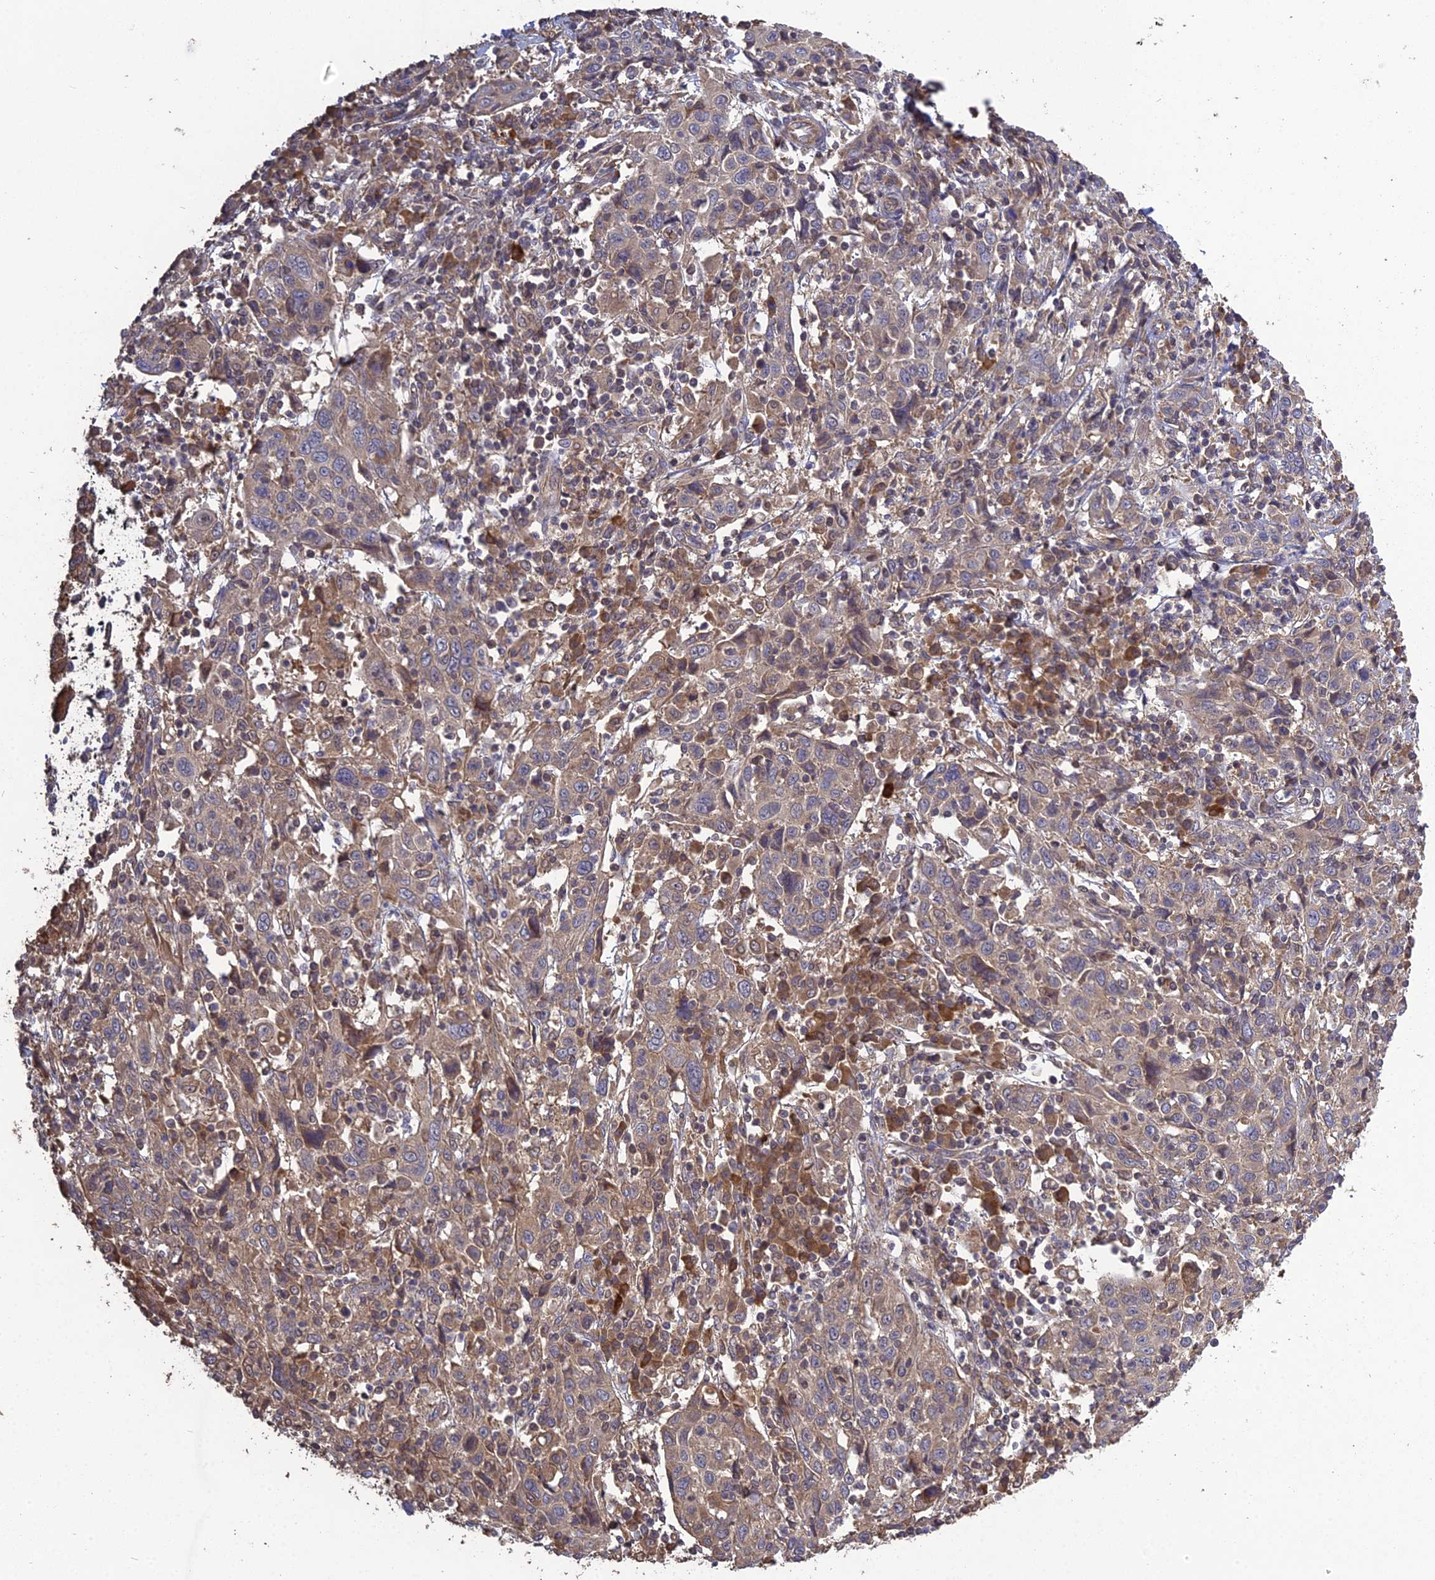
{"staining": {"intensity": "weak", "quantity": "<25%", "location": "cytoplasmic/membranous"}, "tissue": "cervical cancer", "cell_type": "Tumor cells", "image_type": "cancer", "snomed": [{"axis": "morphology", "description": "Squamous cell carcinoma, NOS"}, {"axis": "topography", "description": "Cervix"}], "caption": "Immunohistochemistry of human cervical cancer (squamous cell carcinoma) displays no positivity in tumor cells. (Stains: DAB IHC with hematoxylin counter stain, Microscopy: brightfield microscopy at high magnification).", "gene": "ARHGAP40", "patient": {"sex": "female", "age": 46}}